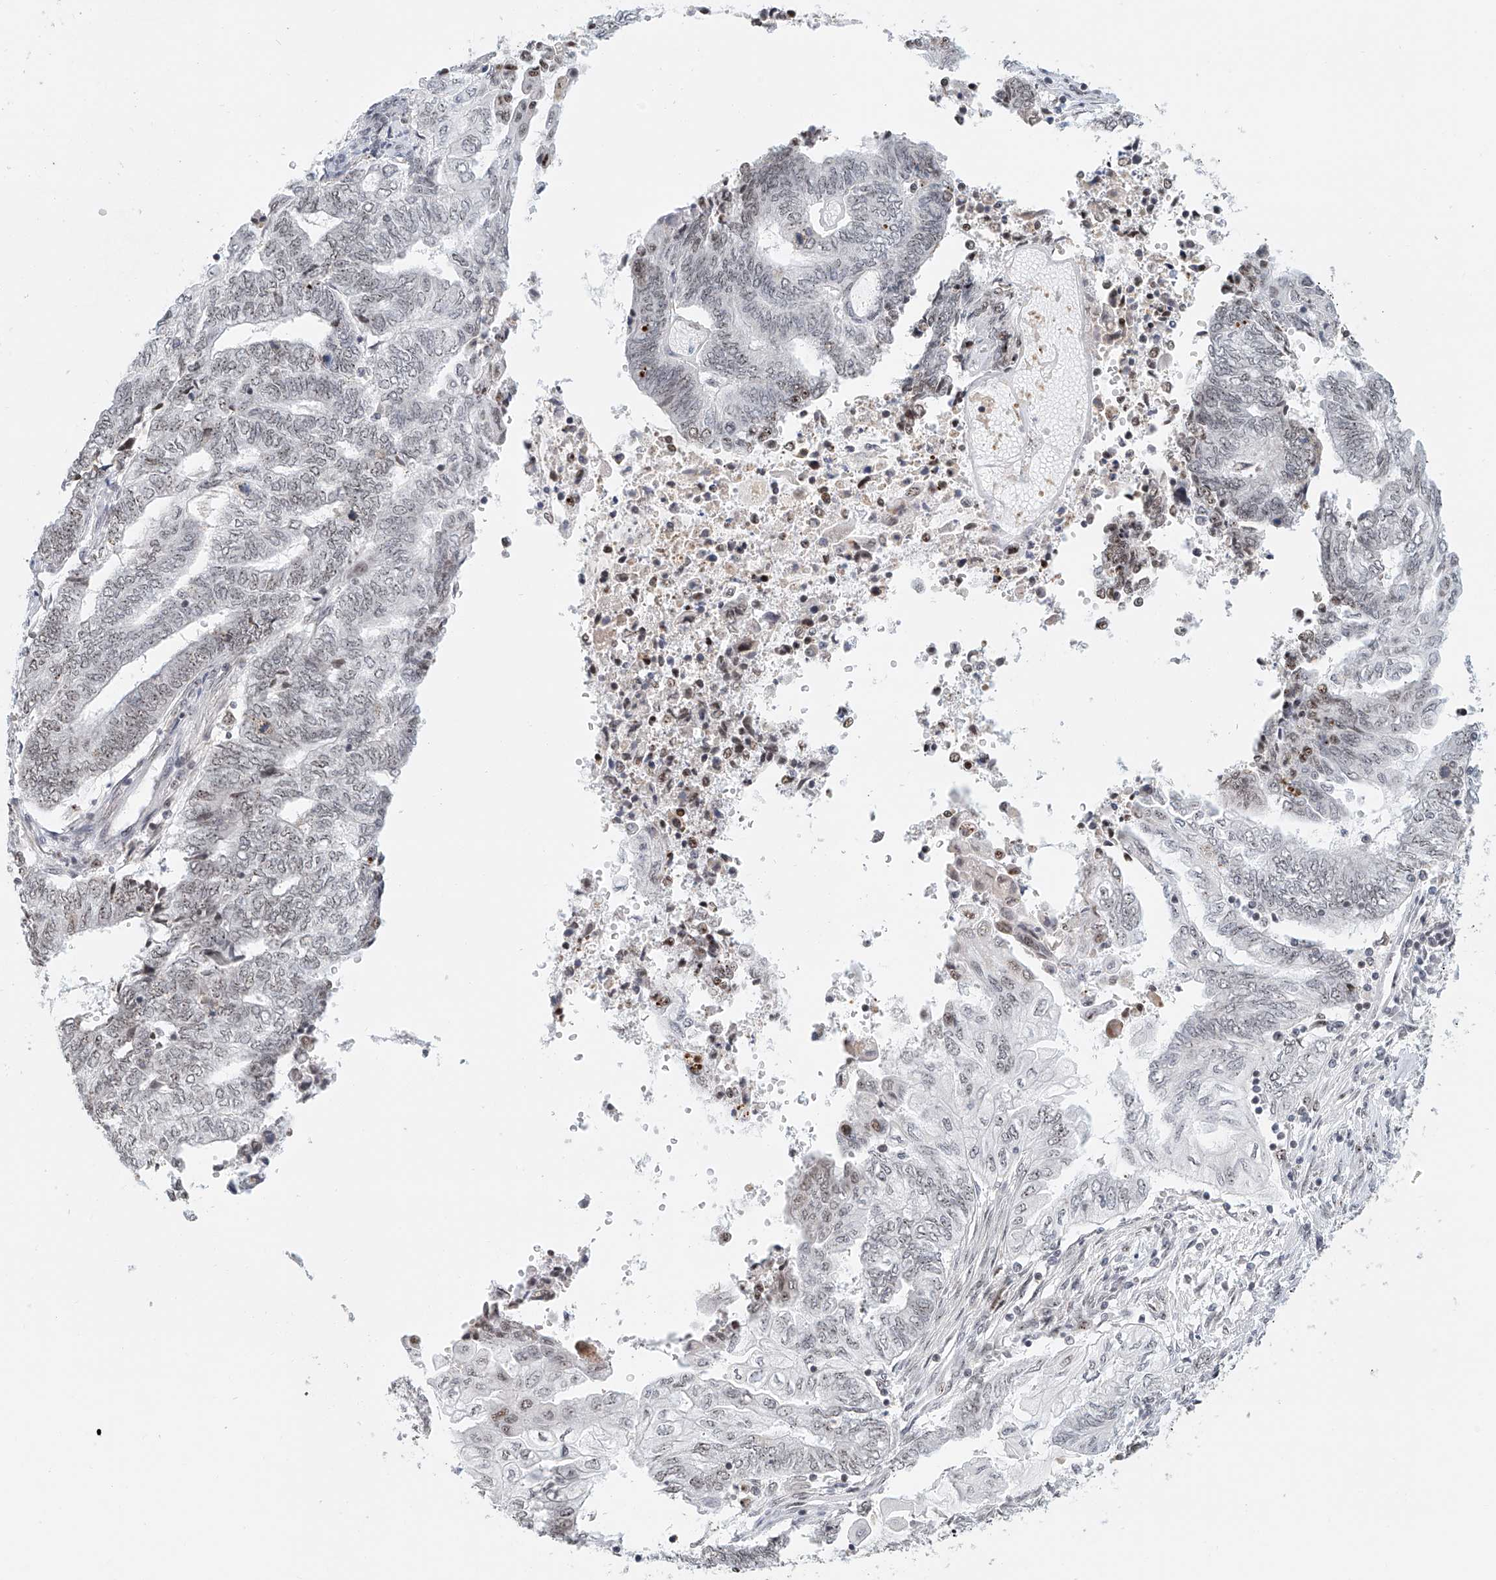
{"staining": {"intensity": "weak", "quantity": "25%-75%", "location": "nuclear"}, "tissue": "endometrial cancer", "cell_type": "Tumor cells", "image_type": "cancer", "snomed": [{"axis": "morphology", "description": "Adenocarcinoma, NOS"}, {"axis": "topography", "description": "Uterus"}, {"axis": "topography", "description": "Endometrium"}], "caption": "DAB (3,3'-diaminobenzidine) immunohistochemical staining of endometrial cancer demonstrates weak nuclear protein expression in about 25%-75% of tumor cells.", "gene": "PRUNE2", "patient": {"sex": "female", "age": 70}}